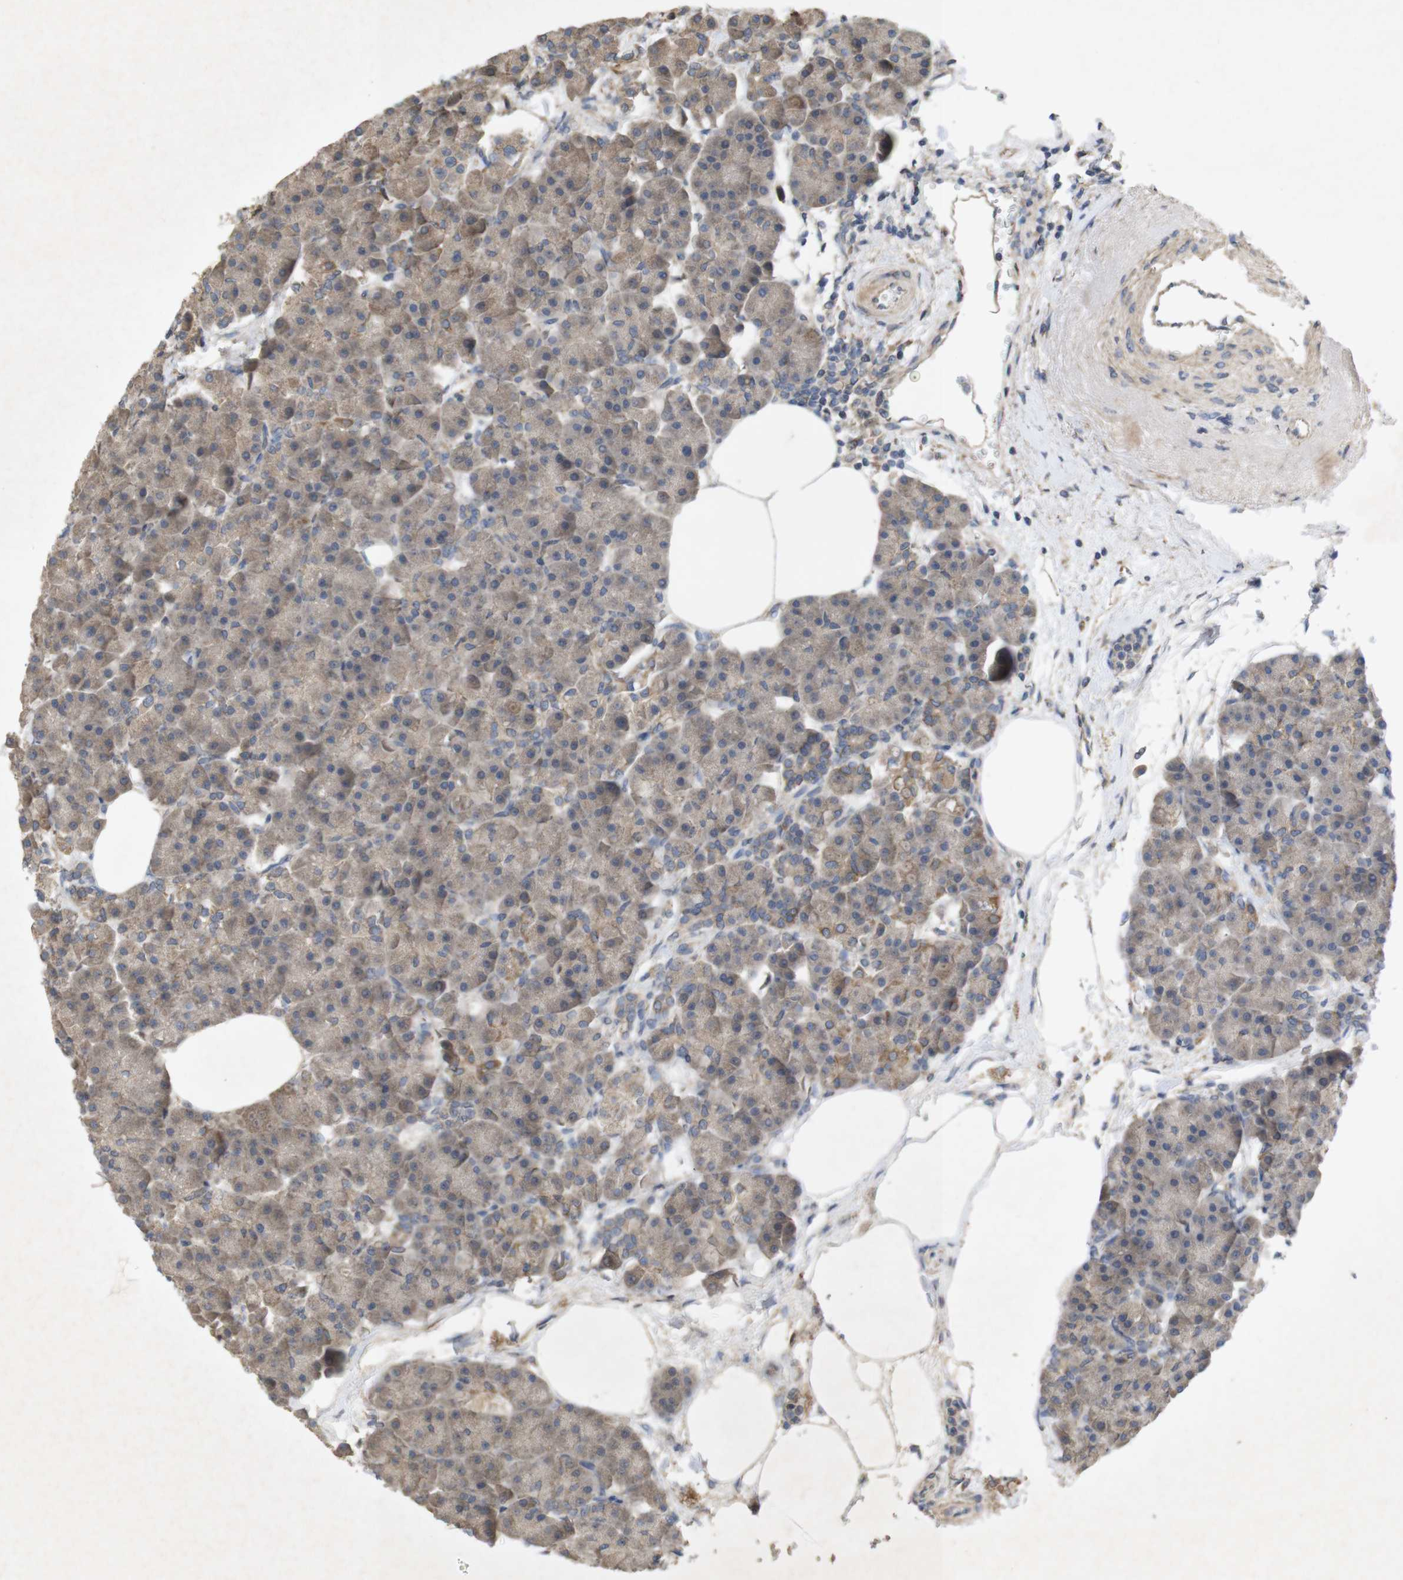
{"staining": {"intensity": "moderate", "quantity": ">75%", "location": "cytoplasmic/membranous"}, "tissue": "pancreas", "cell_type": "Exocrine glandular cells", "image_type": "normal", "snomed": [{"axis": "morphology", "description": "Normal tissue, NOS"}, {"axis": "topography", "description": "Pancreas"}], "caption": "Protein expression analysis of unremarkable pancreas displays moderate cytoplasmic/membranous expression in about >75% of exocrine glandular cells. (DAB IHC with brightfield microscopy, high magnification).", "gene": "KCNS3", "patient": {"sex": "female", "age": 70}}